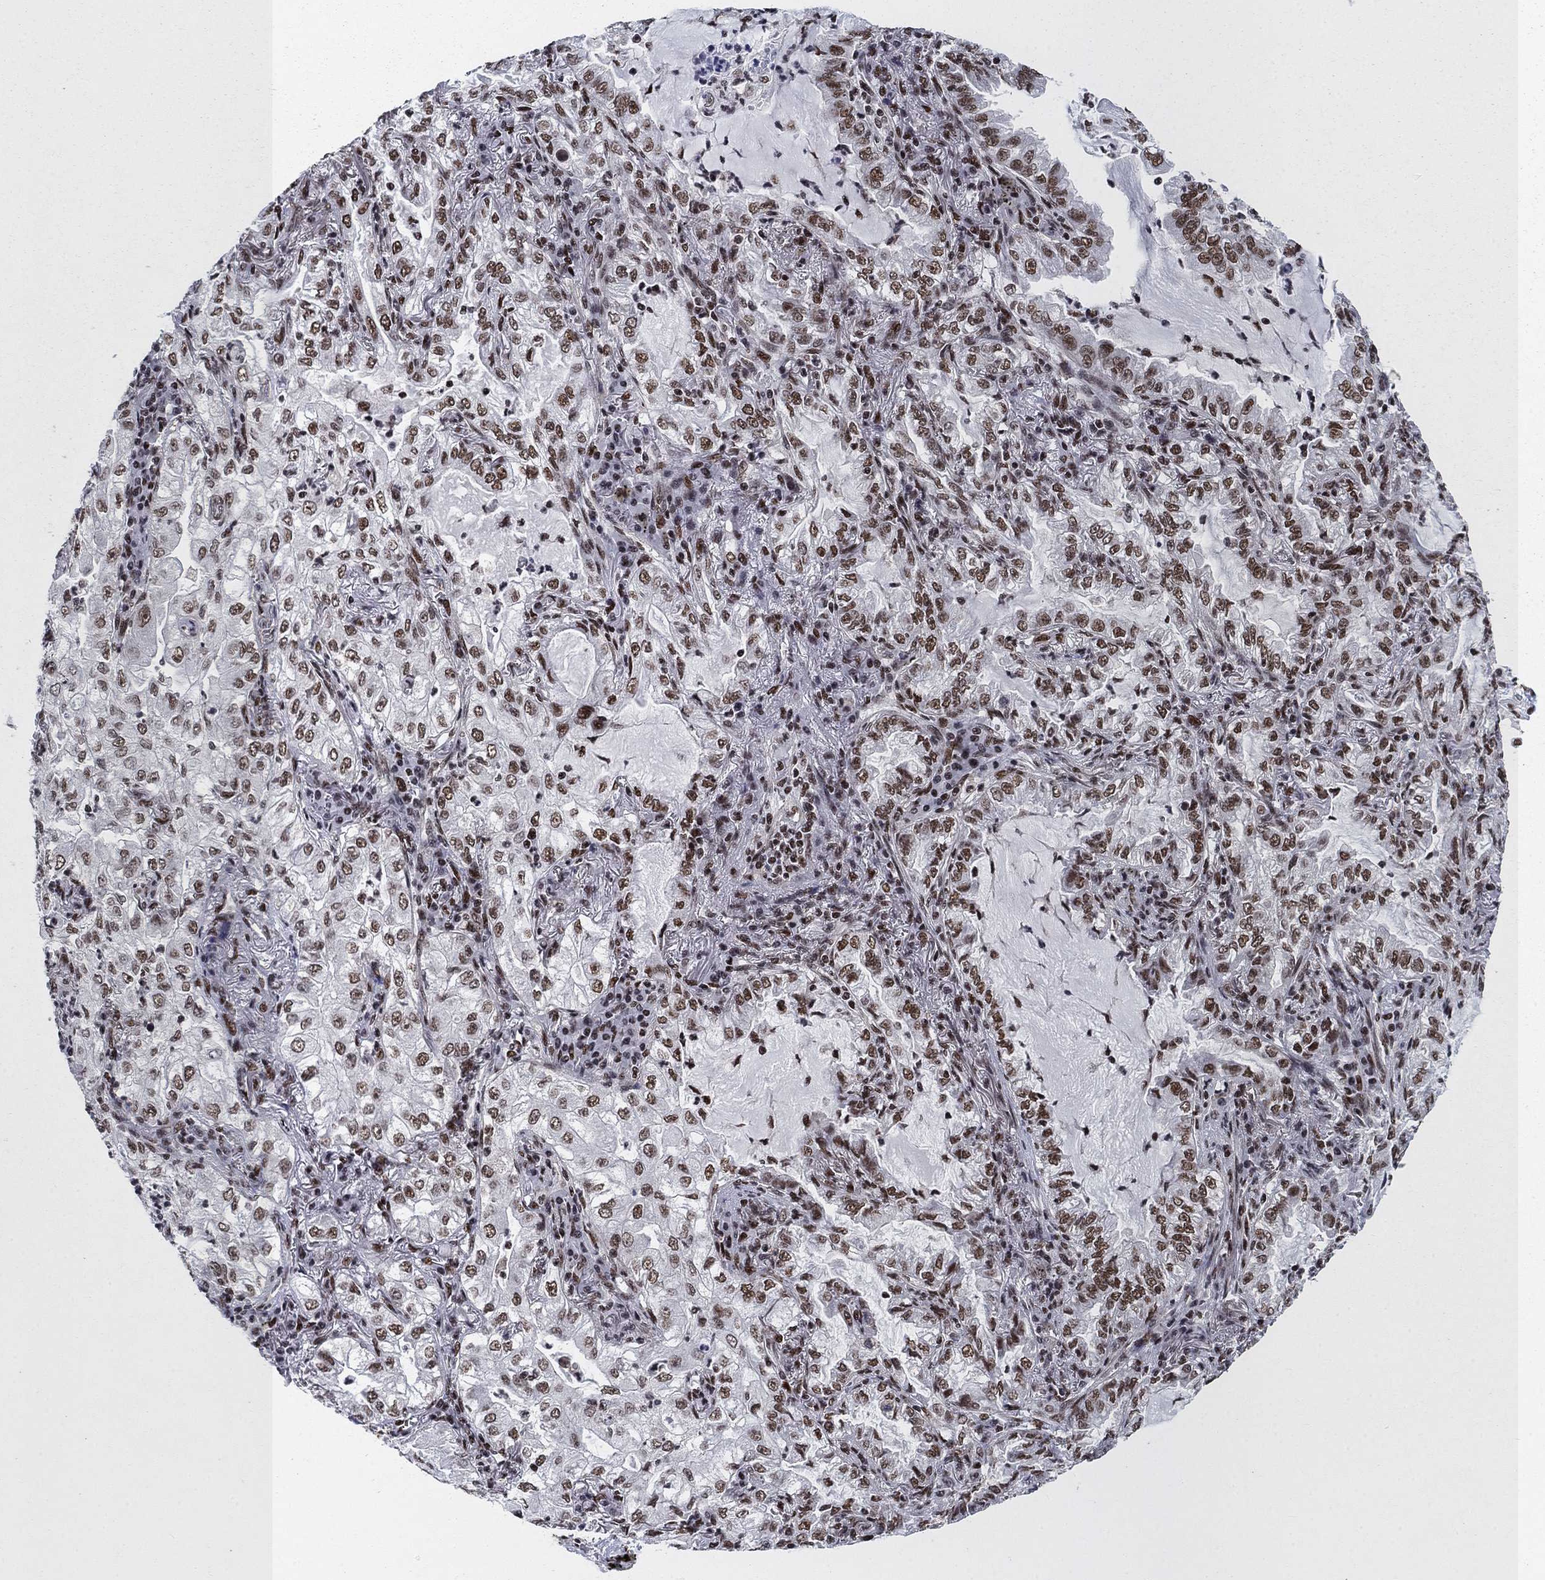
{"staining": {"intensity": "moderate", "quantity": ">75%", "location": "nuclear"}, "tissue": "lung cancer", "cell_type": "Tumor cells", "image_type": "cancer", "snomed": [{"axis": "morphology", "description": "Adenocarcinoma, NOS"}, {"axis": "topography", "description": "Lung"}], "caption": "A brown stain labels moderate nuclear positivity of a protein in human lung adenocarcinoma tumor cells.", "gene": "RPRD1B", "patient": {"sex": "female", "age": 73}}